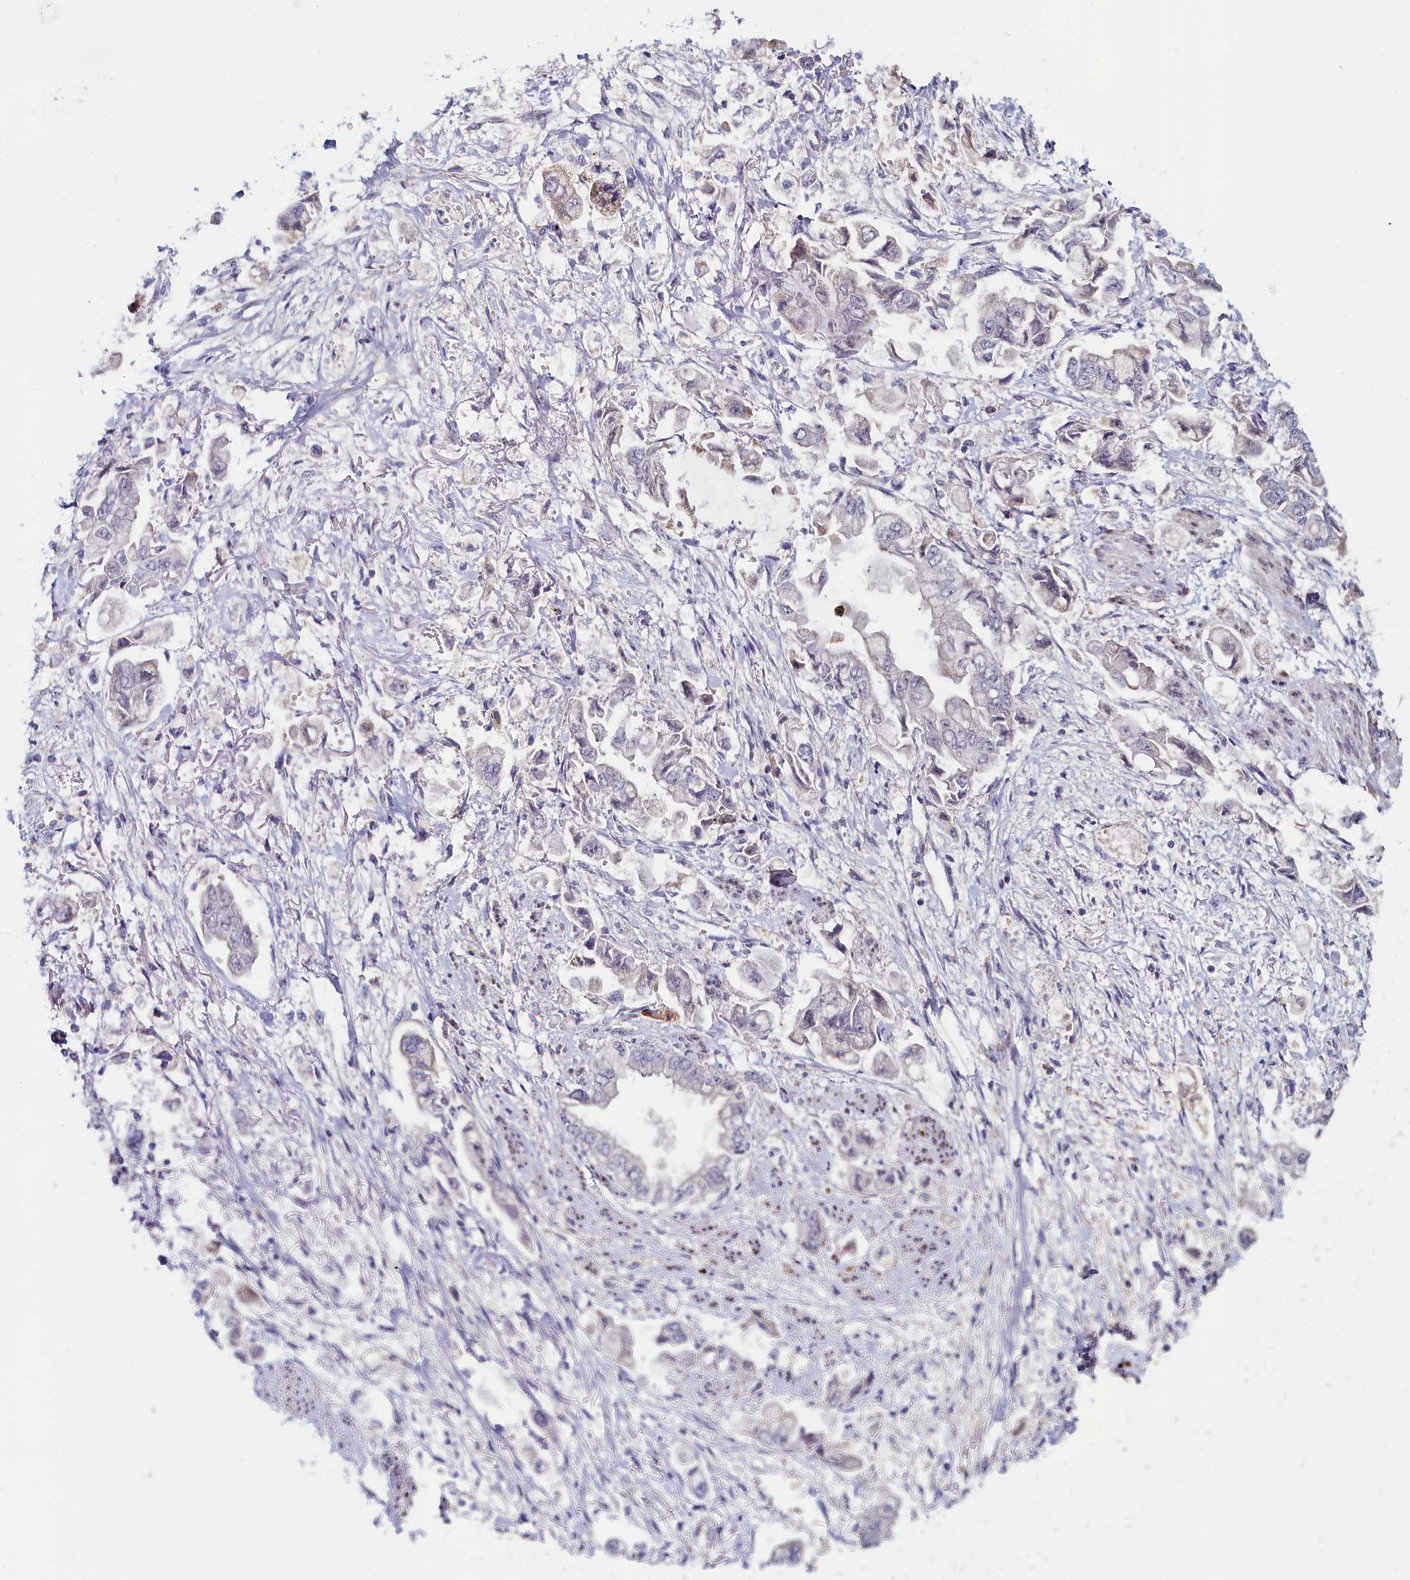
{"staining": {"intensity": "negative", "quantity": "none", "location": "none"}, "tissue": "stomach cancer", "cell_type": "Tumor cells", "image_type": "cancer", "snomed": [{"axis": "morphology", "description": "Adenocarcinoma, NOS"}, {"axis": "topography", "description": "Stomach"}], "caption": "Tumor cells are negative for protein expression in human stomach adenocarcinoma.", "gene": "KCTD18", "patient": {"sex": "male", "age": 62}}